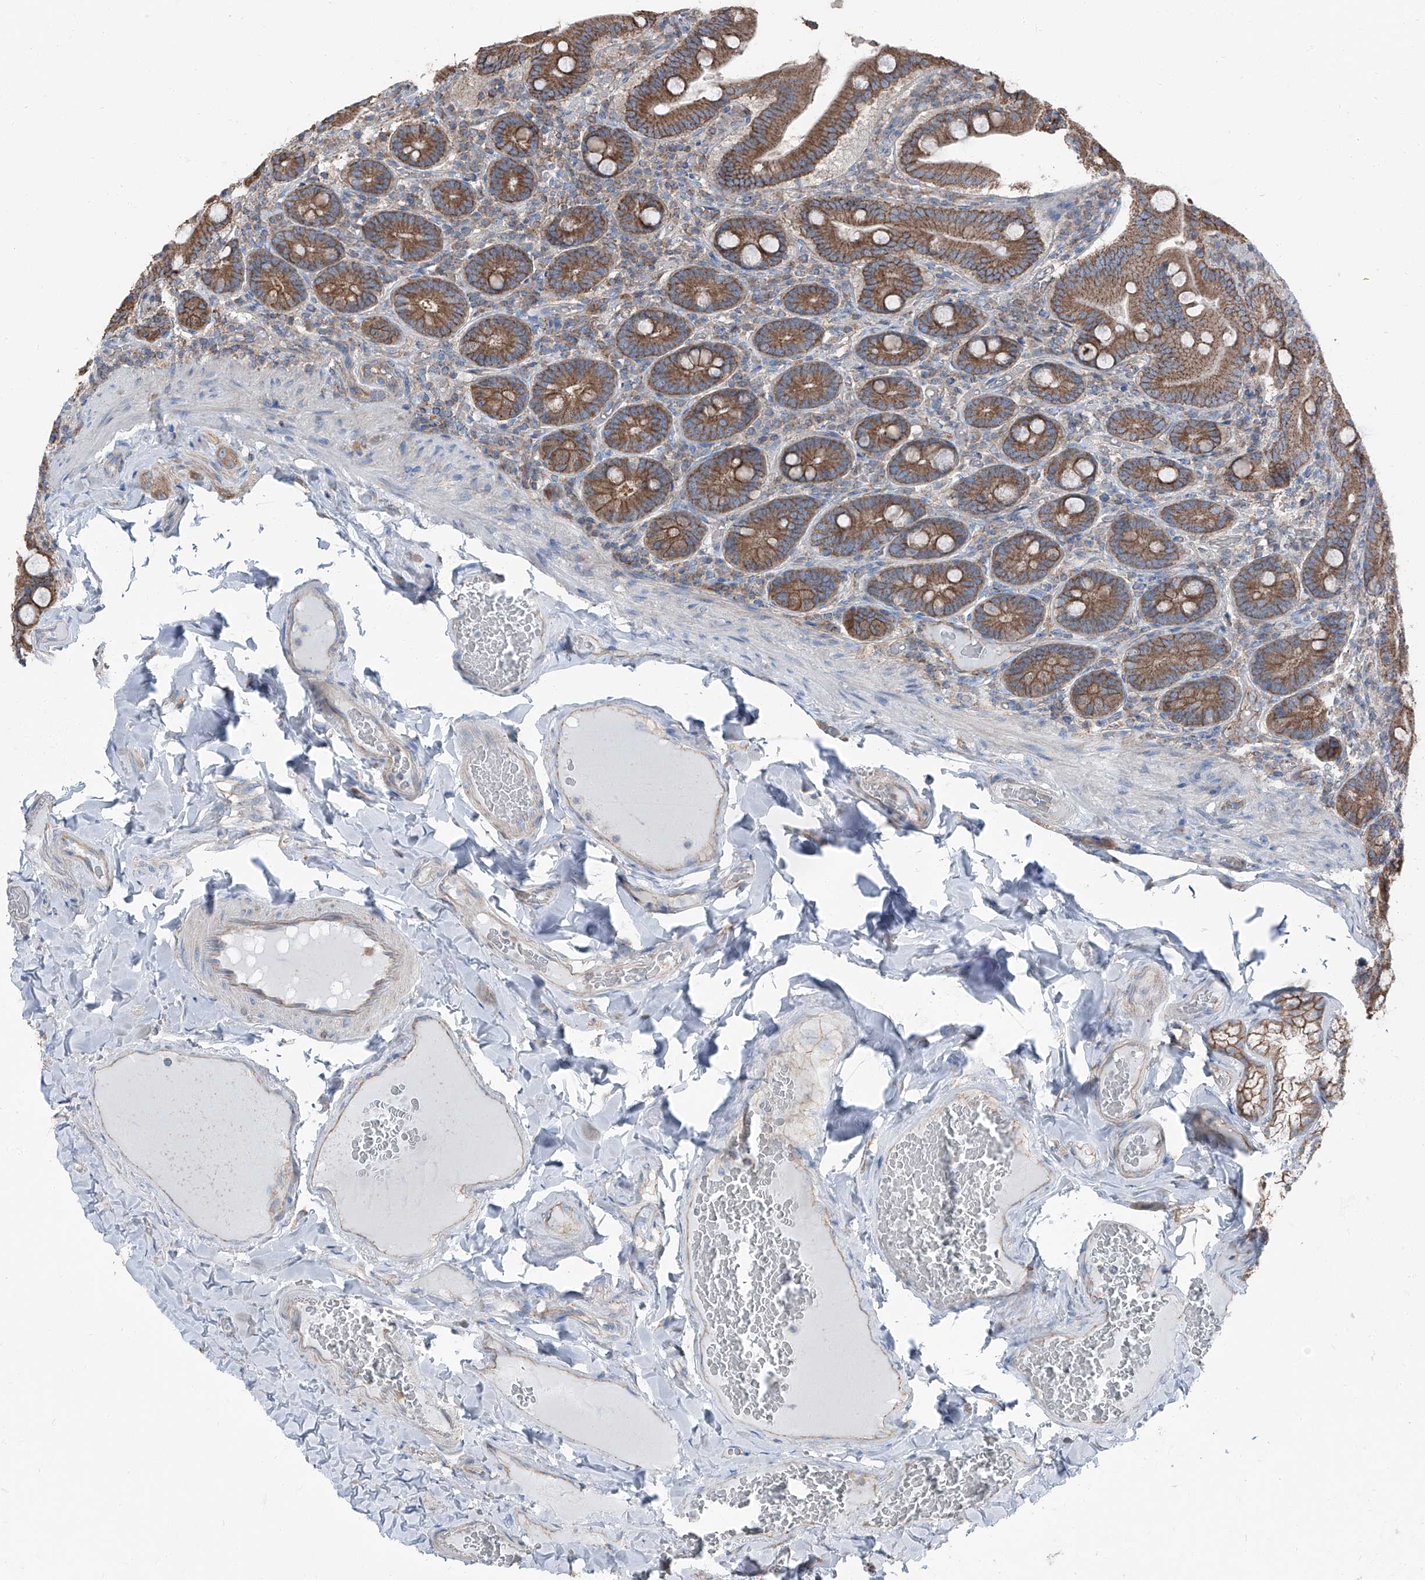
{"staining": {"intensity": "moderate", "quantity": ">75%", "location": "cytoplasmic/membranous"}, "tissue": "duodenum", "cell_type": "Glandular cells", "image_type": "normal", "snomed": [{"axis": "morphology", "description": "Normal tissue, NOS"}, {"axis": "topography", "description": "Duodenum"}], "caption": "Brown immunohistochemical staining in benign duodenum exhibits moderate cytoplasmic/membranous expression in about >75% of glandular cells.", "gene": "GPR142", "patient": {"sex": "female", "age": 62}}